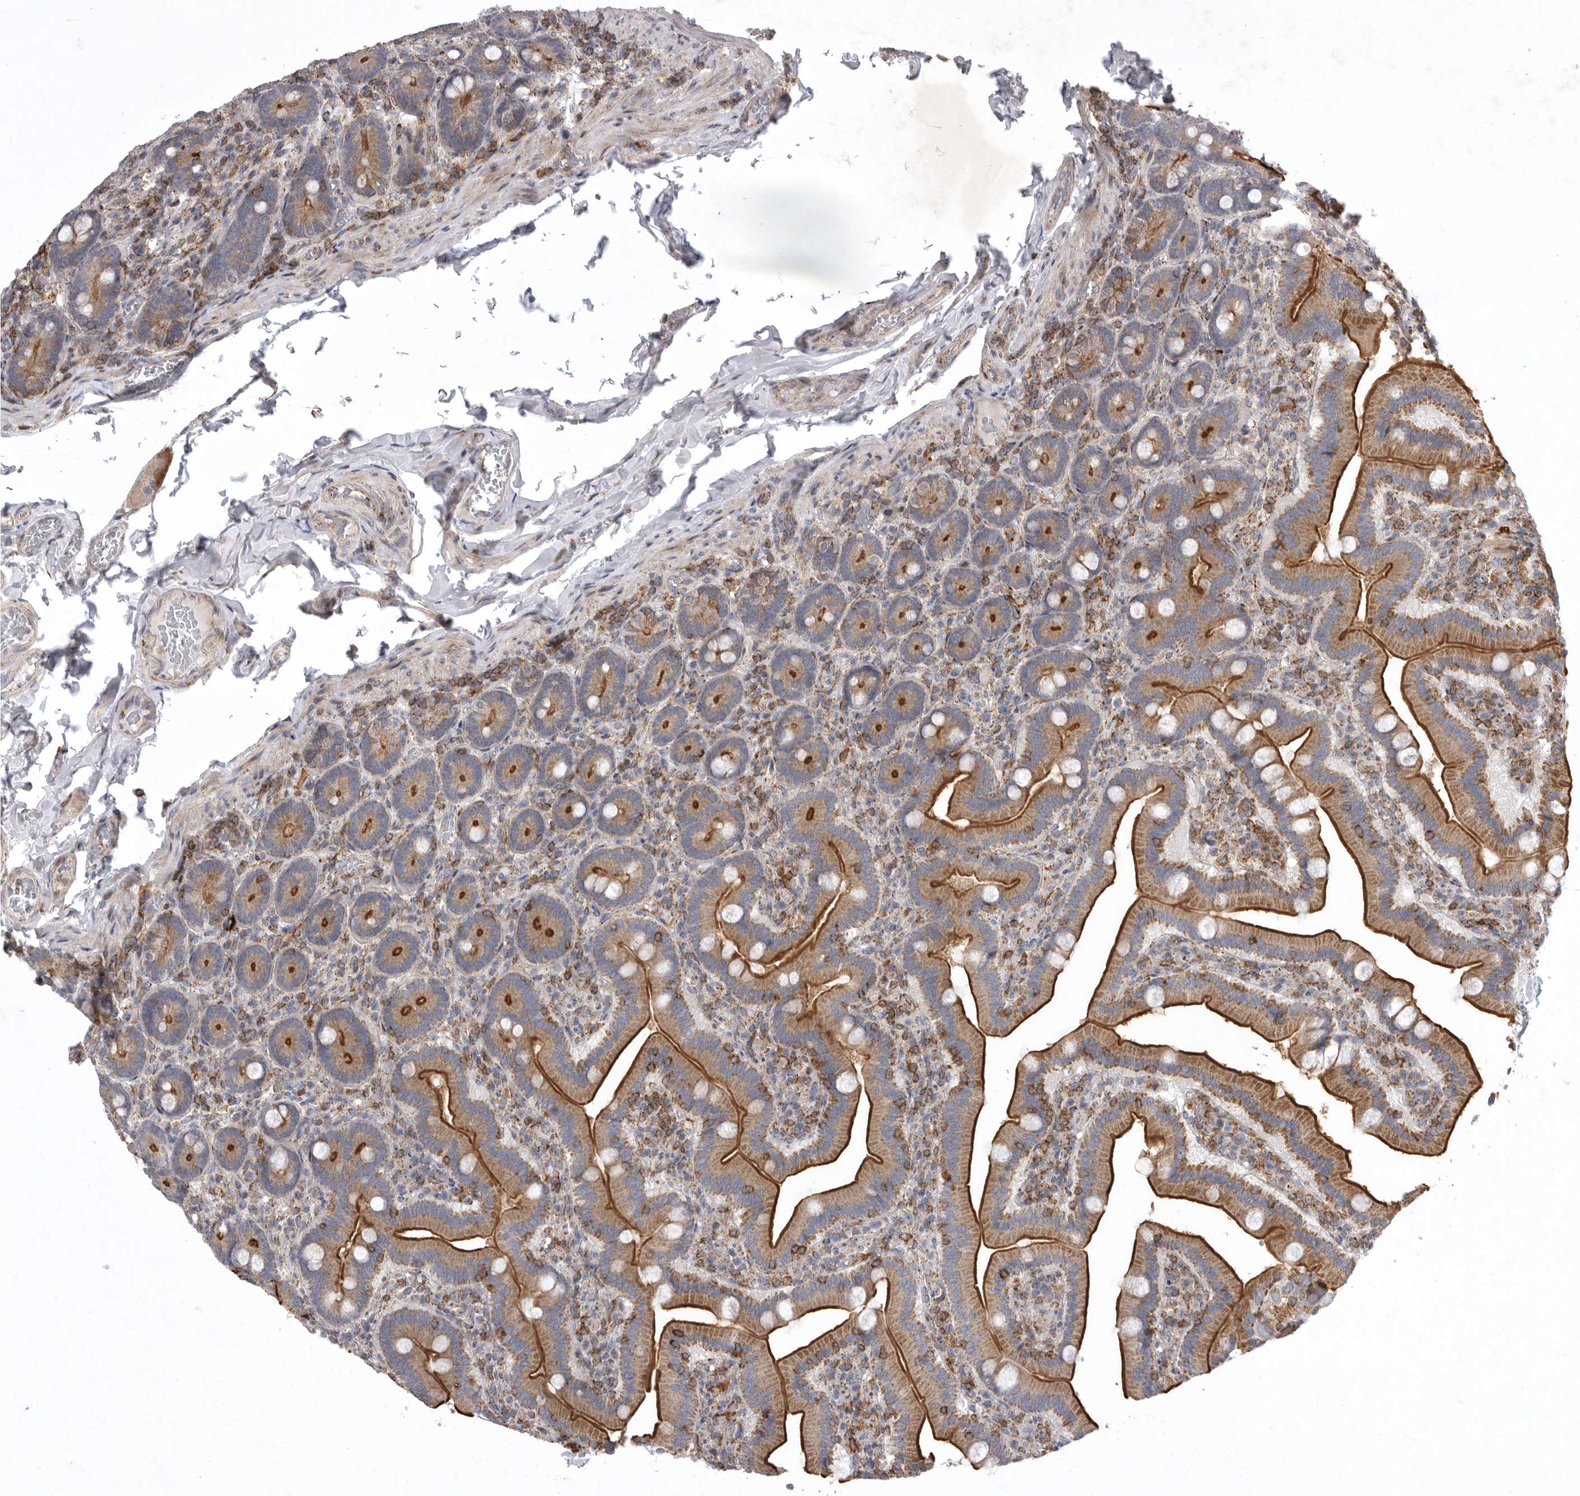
{"staining": {"intensity": "strong", "quantity": ">75%", "location": "cytoplasmic/membranous"}, "tissue": "duodenum", "cell_type": "Glandular cells", "image_type": "normal", "snomed": [{"axis": "morphology", "description": "Normal tissue, NOS"}, {"axis": "topography", "description": "Duodenum"}], "caption": "This micrograph demonstrates IHC staining of benign duodenum, with high strong cytoplasmic/membranous positivity in about >75% of glandular cells.", "gene": "MPZL1", "patient": {"sex": "female", "age": 62}}